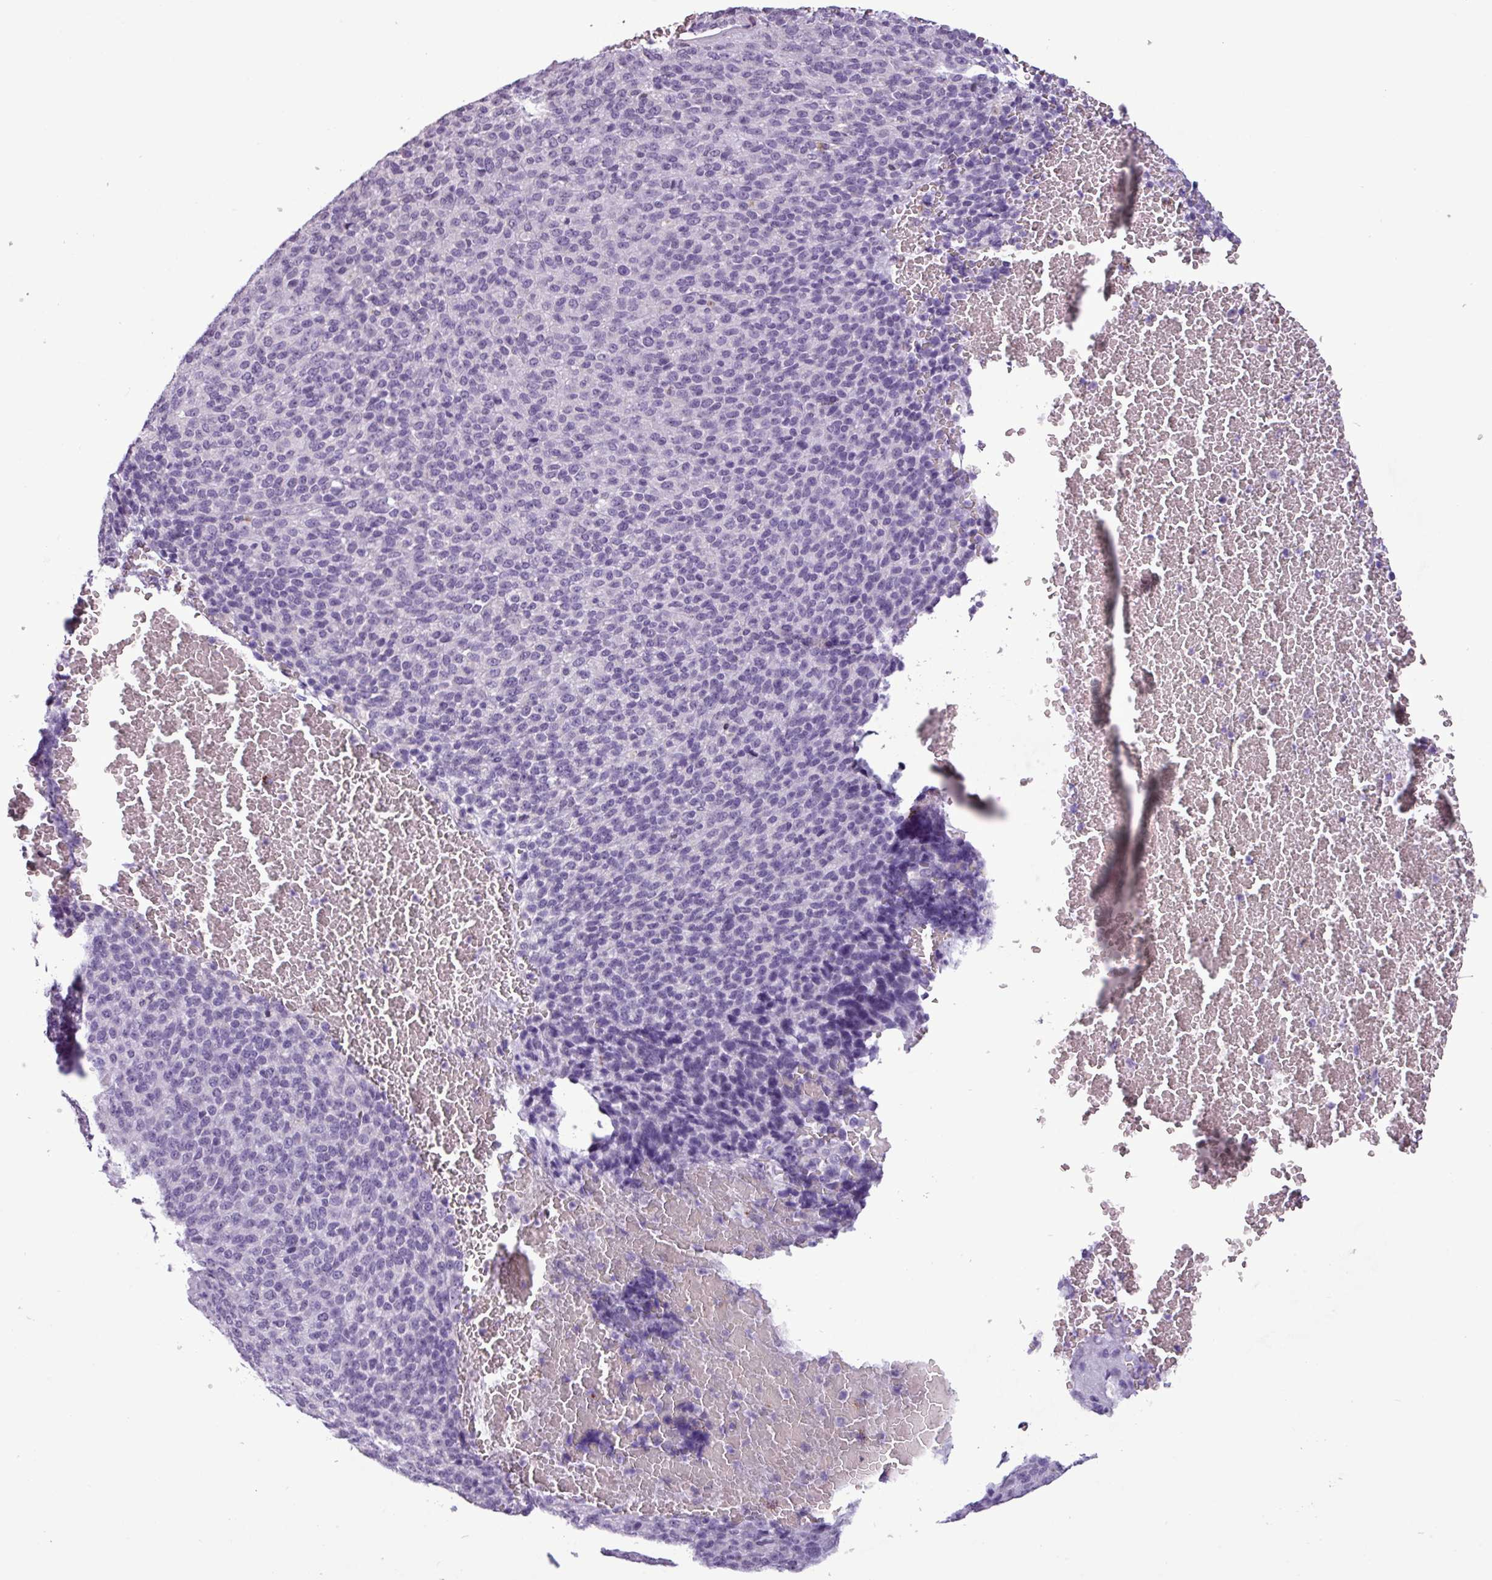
{"staining": {"intensity": "negative", "quantity": "none", "location": "none"}, "tissue": "melanoma", "cell_type": "Tumor cells", "image_type": "cancer", "snomed": [{"axis": "morphology", "description": "Malignant melanoma, Metastatic site"}, {"axis": "topography", "description": "Brain"}], "caption": "The IHC image has no significant staining in tumor cells of malignant melanoma (metastatic site) tissue.", "gene": "ZNF667", "patient": {"sex": "female", "age": 56}}